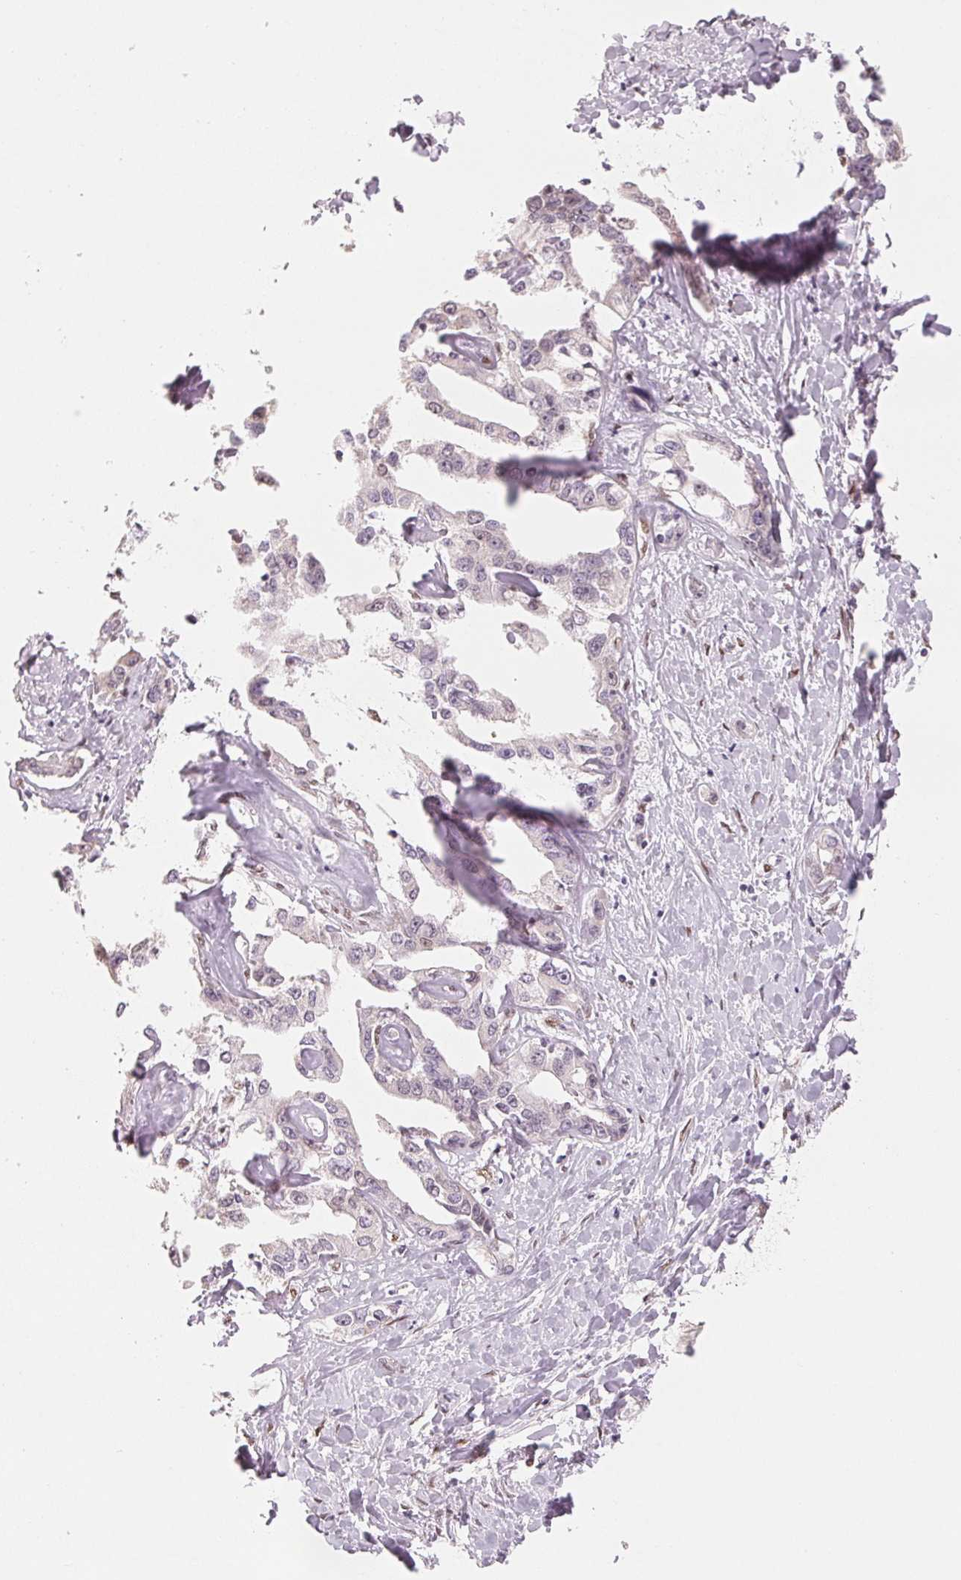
{"staining": {"intensity": "weak", "quantity": "<25%", "location": "nuclear"}, "tissue": "liver cancer", "cell_type": "Tumor cells", "image_type": "cancer", "snomed": [{"axis": "morphology", "description": "Cholangiocarcinoma"}, {"axis": "topography", "description": "Liver"}], "caption": "Protein analysis of cholangiocarcinoma (liver) exhibits no significant positivity in tumor cells. The staining was performed using DAB (3,3'-diaminobenzidine) to visualize the protein expression in brown, while the nuclei were stained in blue with hematoxylin (Magnification: 20x).", "gene": "SMARCD3", "patient": {"sex": "male", "age": 59}}